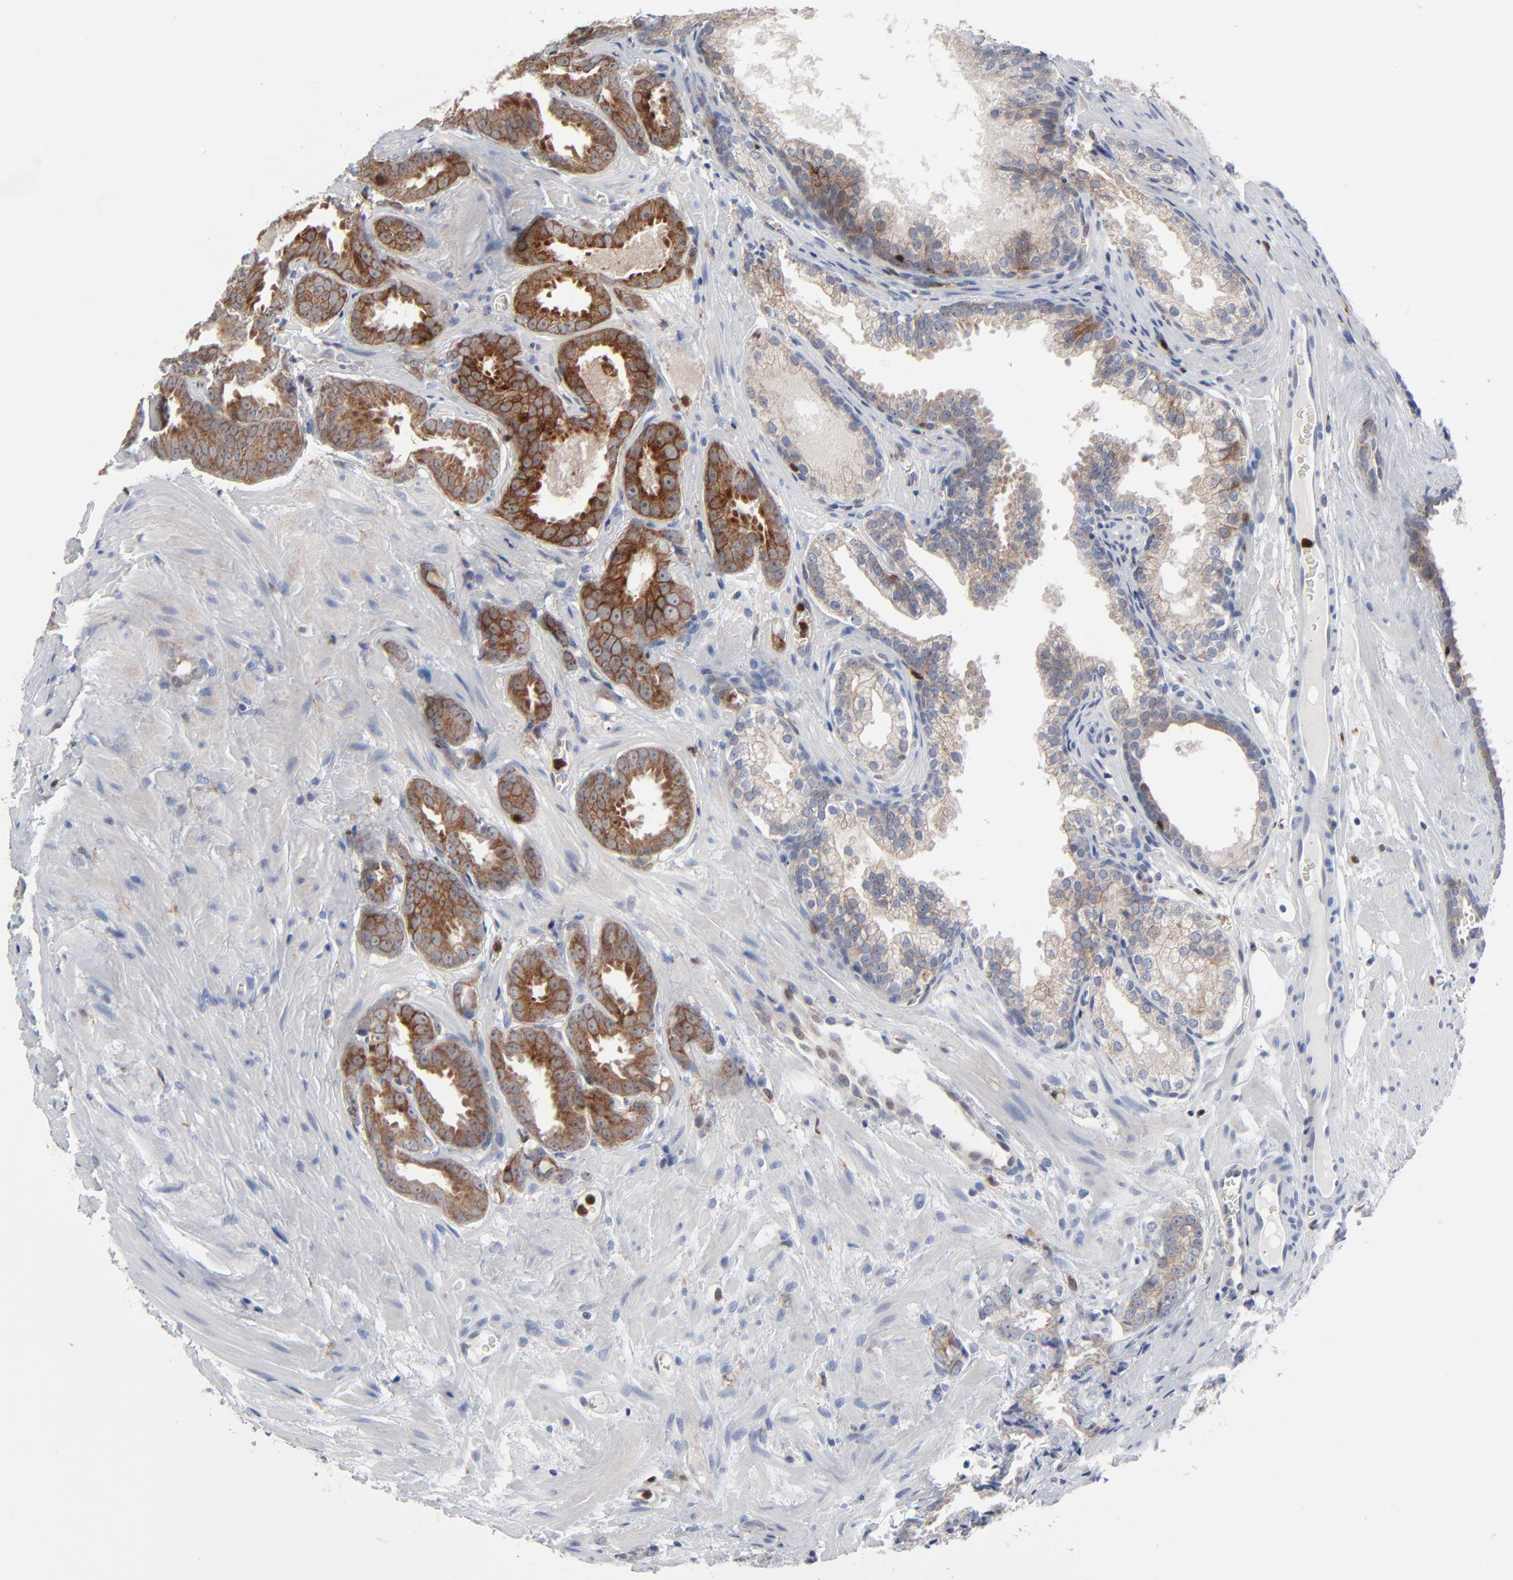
{"staining": {"intensity": "moderate", "quantity": ">75%", "location": "cytoplasmic/membranous"}, "tissue": "prostate cancer", "cell_type": "Tumor cells", "image_type": "cancer", "snomed": [{"axis": "morphology", "description": "Adenocarcinoma, Medium grade"}, {"axis": "topography", "description": "Prostate"}], "caption": "Human prostate medium-grade adenocarcinoma stained with a protein marker demonstrates moderate staining in tumor cells.", "gene": "BID", "patient": {"sex": "male", "age": 64}}